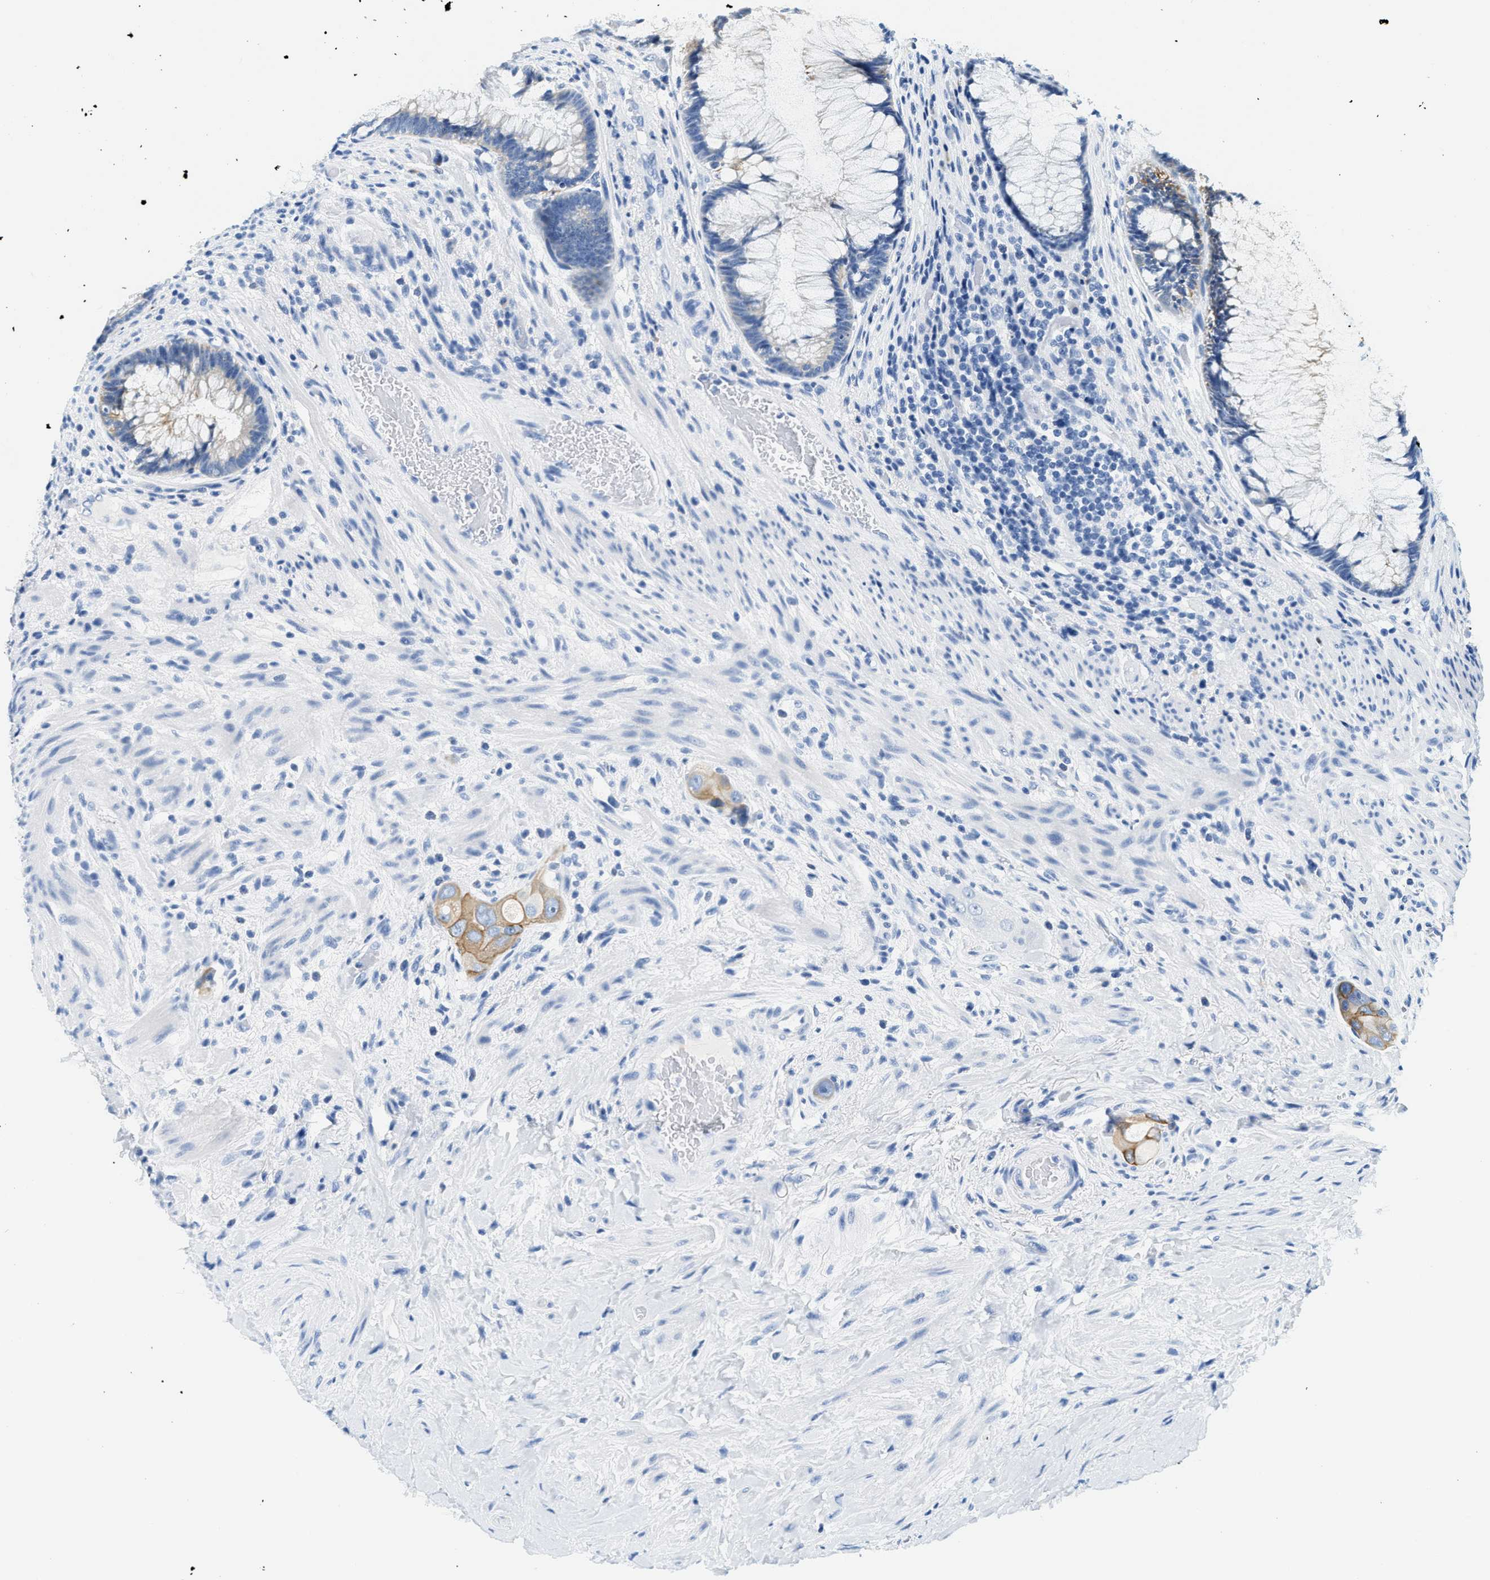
{"staining": {"intensity": "moderate", "quantity": "25%-75%", "location": "cytoplasmic/membranous"}, "tissue": "colorectal cancer", "cell_type": "Tumor cells", "image_type": "cancer", "snomed": [{"axis": "morphology", "description": "Adenocarcinoma, NOS"}, {"axis": "topography", "description": "Rectum"}], "caption": "Protein positivity by IHC reveals moderate cytoplasmic/membranous staining in about 25%-75% of tumor cells in adenocarcinoma (colorectal).", "gene": "STXBP2", "patient": {"sex": "male", "age": 51}}